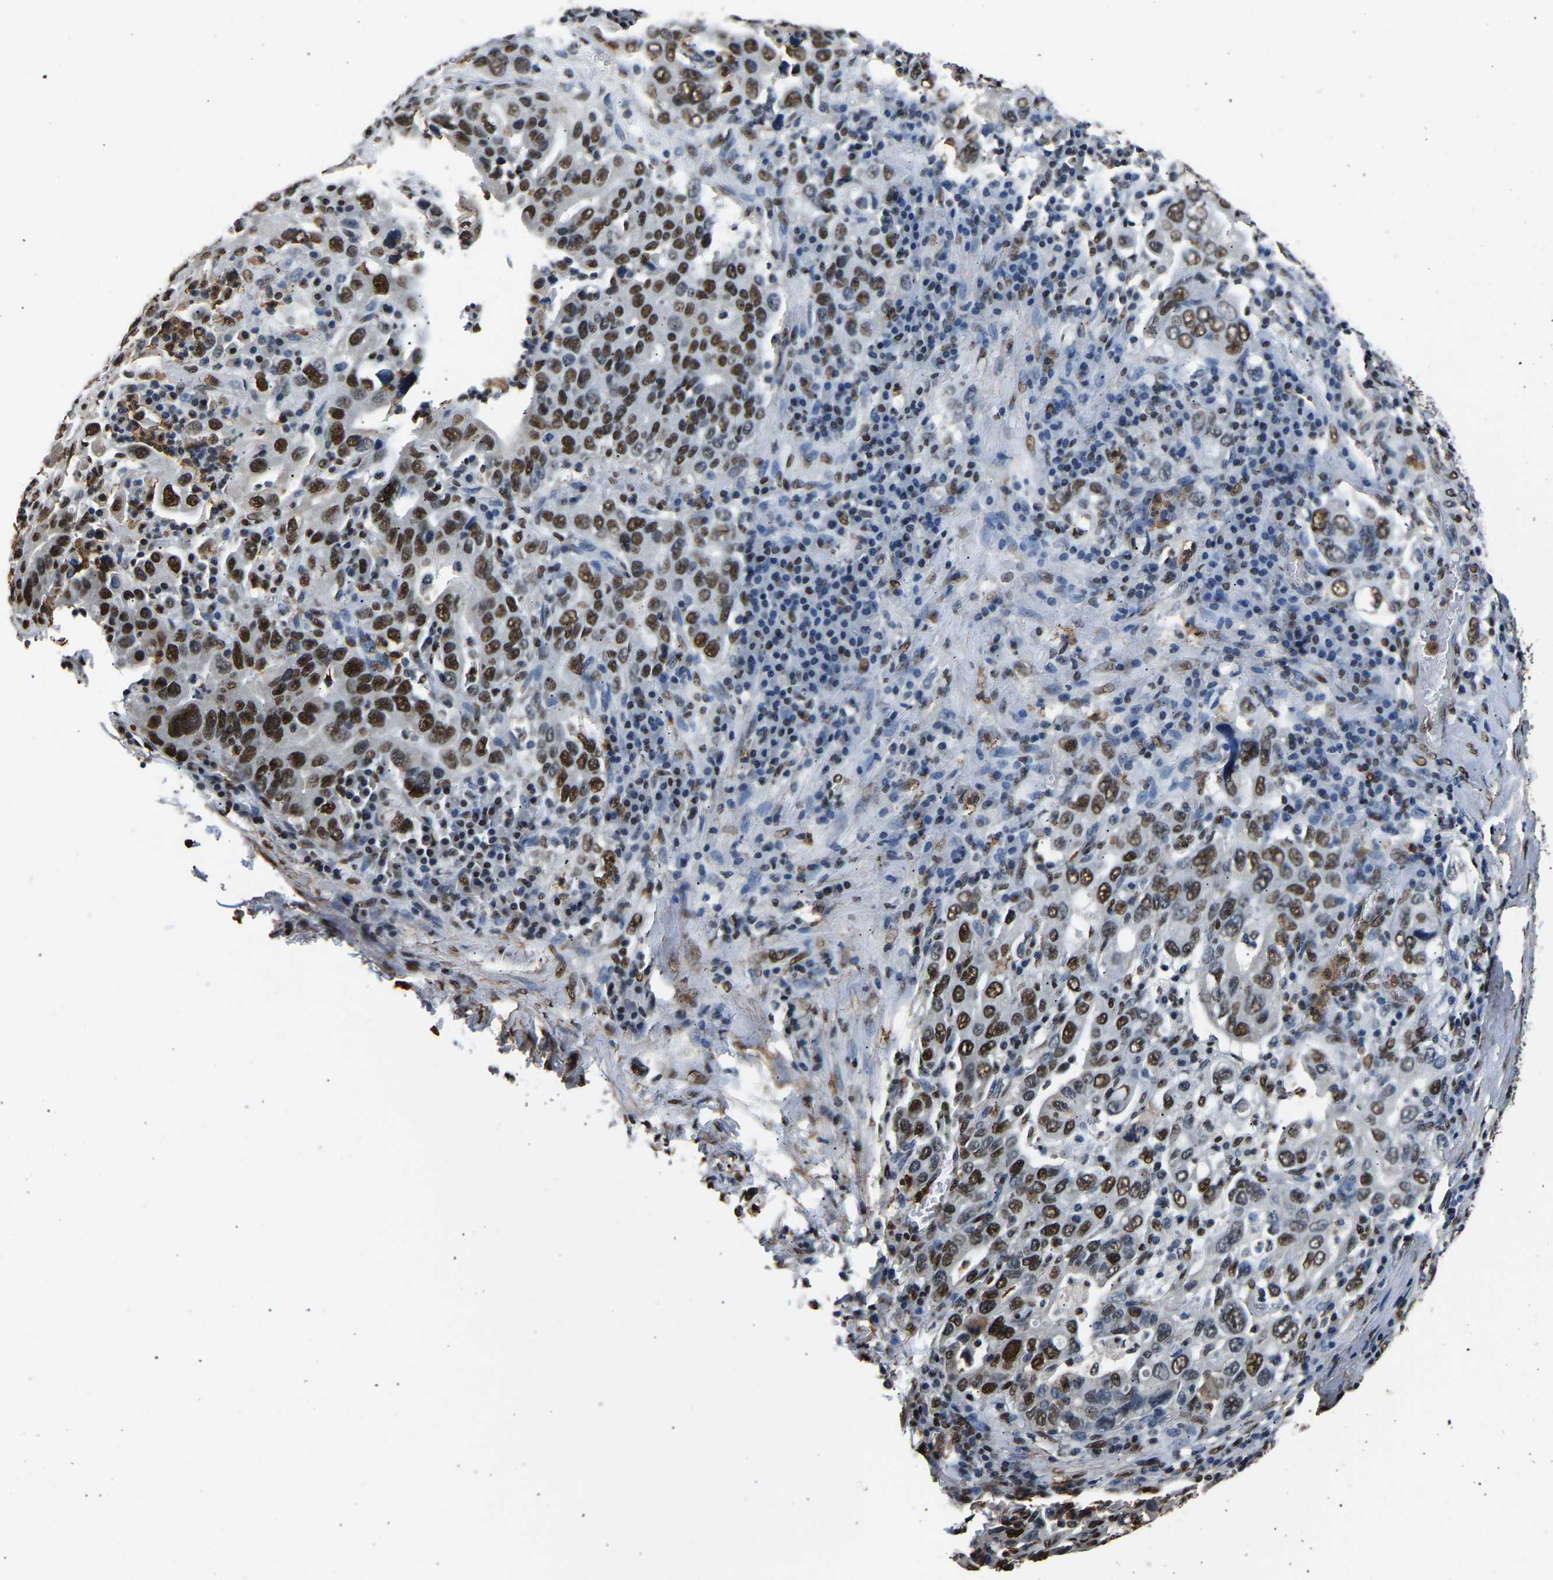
{"staining": {"intensity": "strong", "quantity": "25%-75%", "location": "nuclear"}, "tissue": "stomach cancer", "cell_type": "Tumor cells", "image_type": "cancer", "snomed": [{"axis": "morphology", "description": "Adenocarcinoma, NOS"}, {"axis": "topography", "description": "Stomach, upper"}], "caption": "The photomicrograph exhibits immunohistochemical staining of stomach cancer (adenocarcinoma). There is strong nuclear expression is present in about 25%-75% of tumor cells. The staining is performed using DAB brown chromogen to label protein expression. The nuclei are counter-stained blue using hematoxylin.", "gene": "SAFB", "patient": {"sex": "male", "age": 62}}